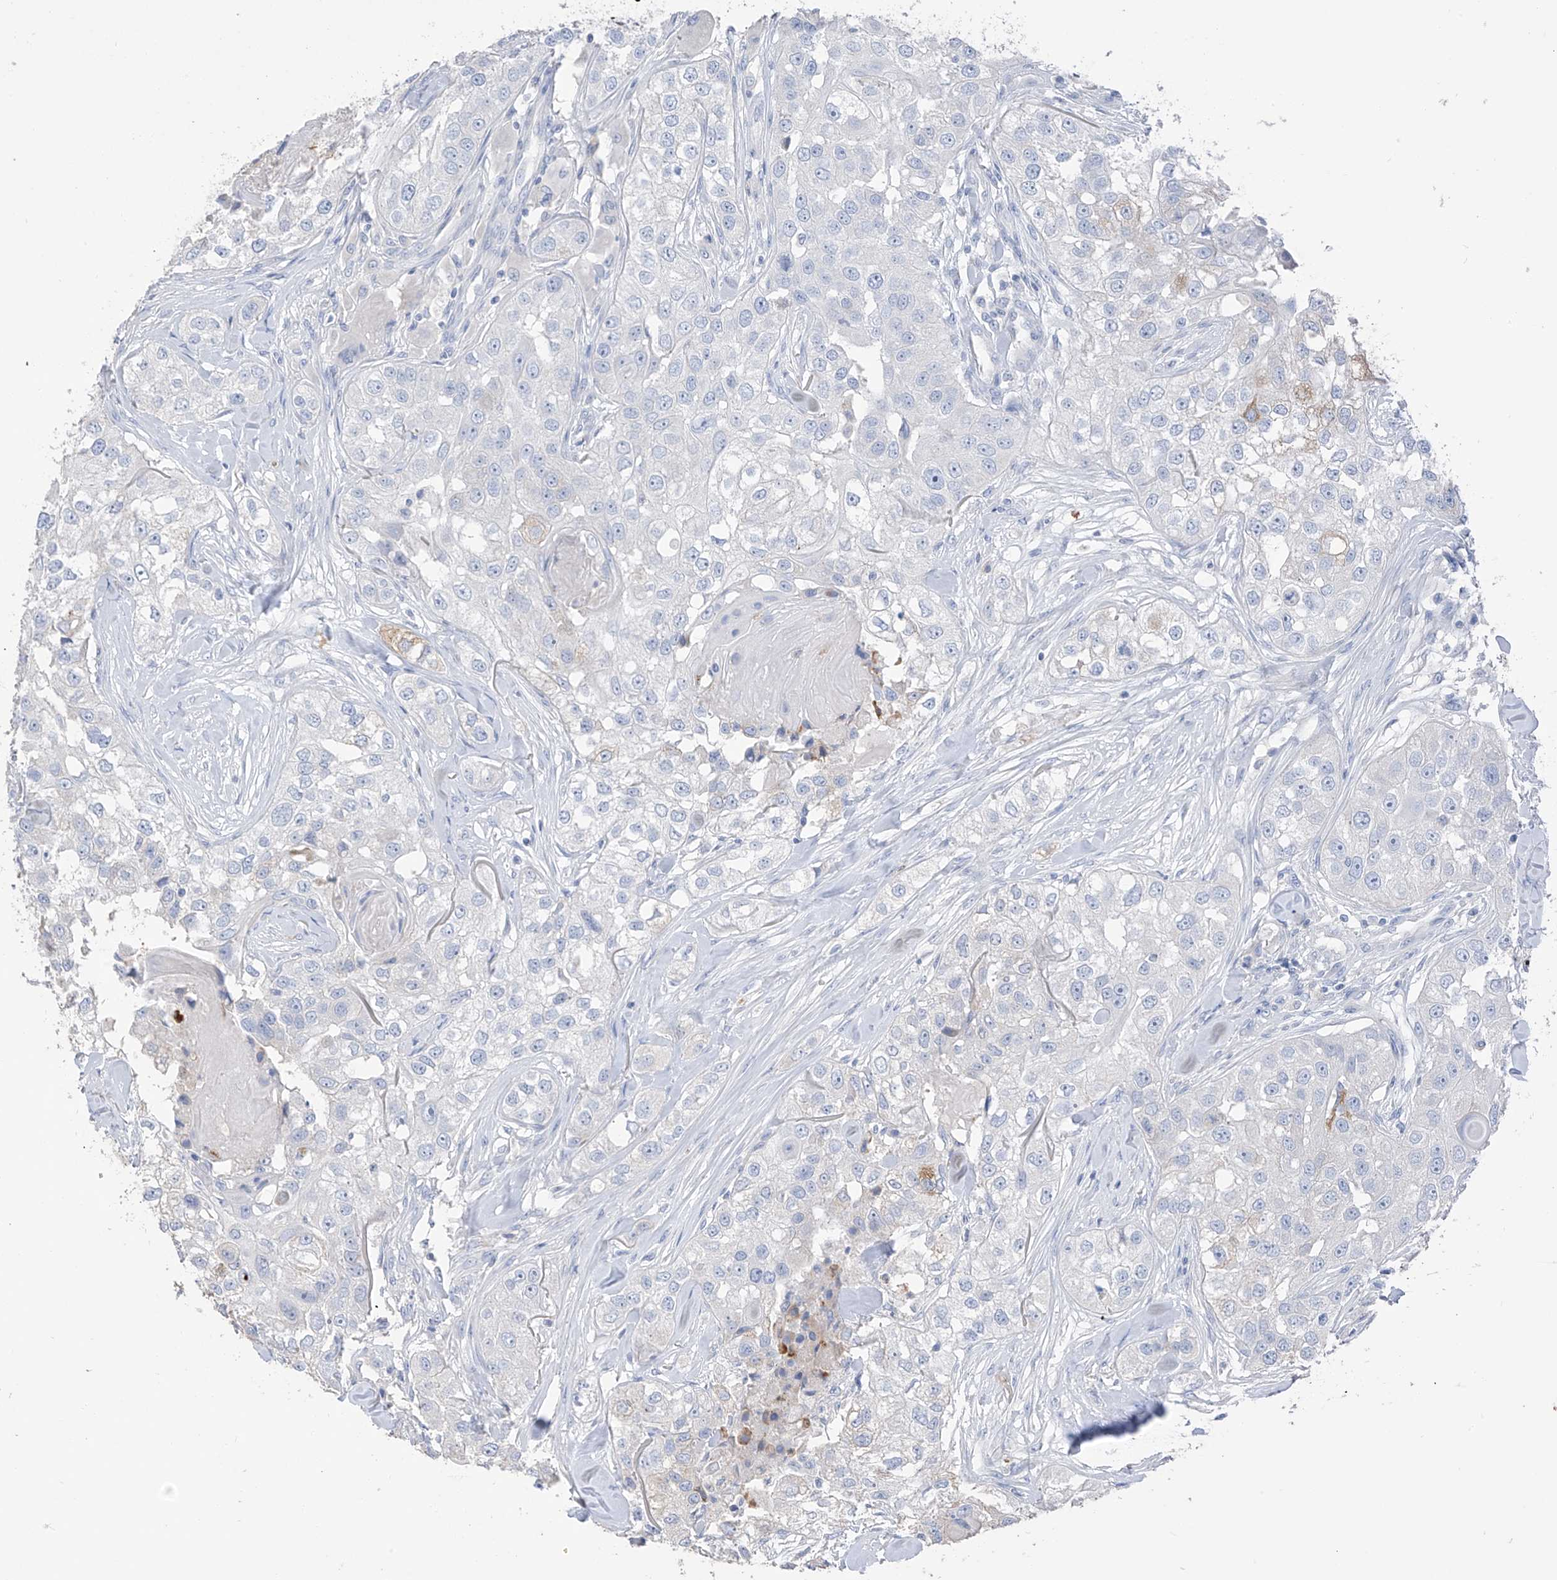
{"staining": {"intensity": "weak", "quantity": "<25%", "location": "cytoplasmic/membranous"}, "tissue": "head and neck cancer", "cell_type": "Tumor cells", "image_type": "cancer", "snomed": [{"axis": "morphology", "description": "Normal tissue, NOS"}, {"axis": "morphology", "description": "Squamous cell carcinoma, NOS"}, {"axis": "topography", "description": "Skeletal muscle"}, {"axis": "topography", "description": "Head-Neck"}], "caption": "Squamous cell carcinoma (head and neck) was stained to show a protein in brown. There is no significant staining in tumor cells.", "gene": "PAFAH1B3", "patient": {"sex": "male", "age": 51}}